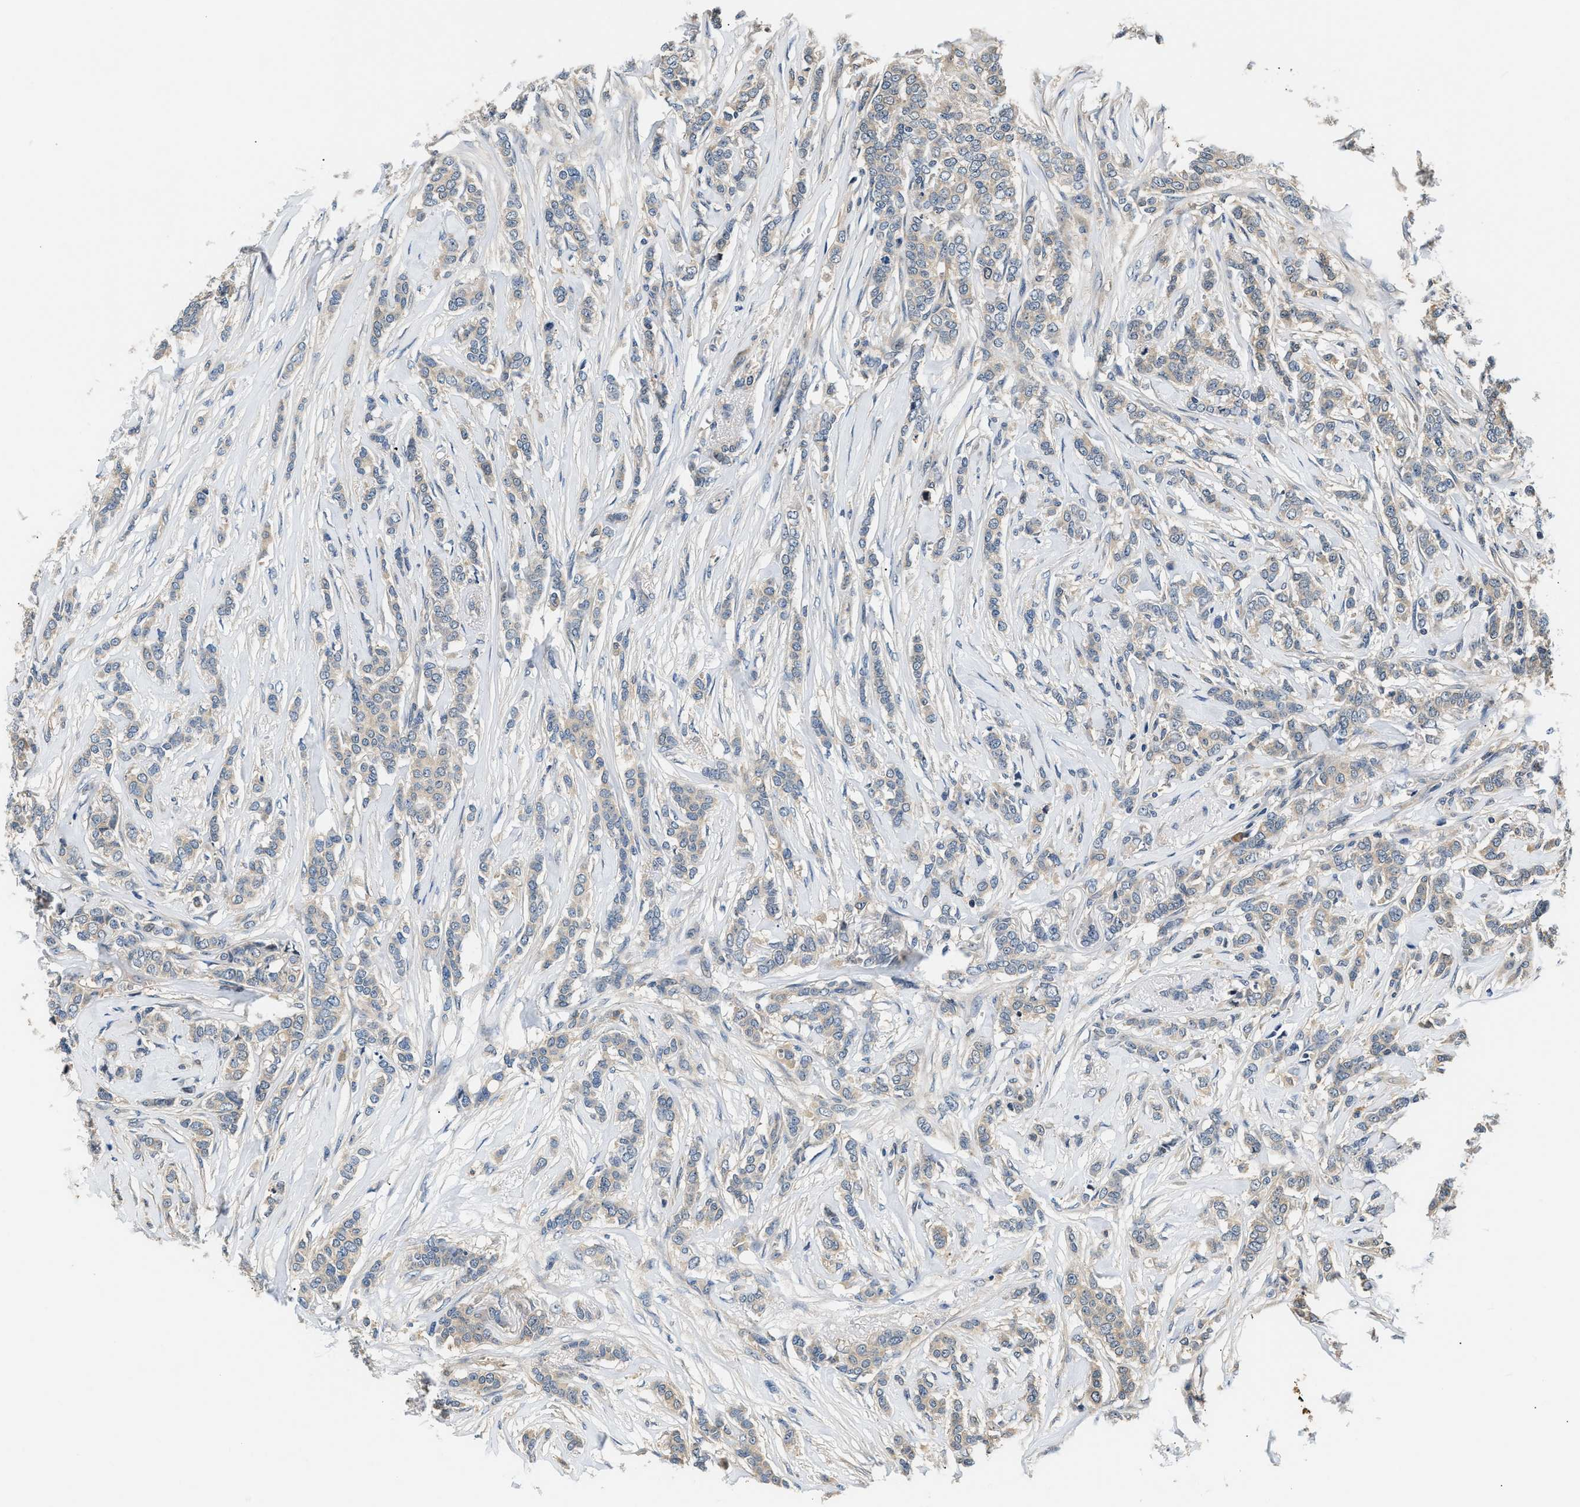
{"staining": {"intensity": "weak", "quantity": "<25%", "location": "cytoplasmic/membranous"}, "tissue": "breast cancer", "cell_type": "Tumor cells", "image_type": "cancer", "snomed": [{"axis": "morphology", "description": "Lobular carcinoma"}, {"axis": "topography", "description": "Skin"}, {"axis": "topography", "description": "Breast"}], "caption": "This is an immunohistochemistry (IHC) photomicrograph of human breast cancer. There is no staining in tumor cells.", "gene": "TUT7", "patient": {"sex": "female", "age": 46}}